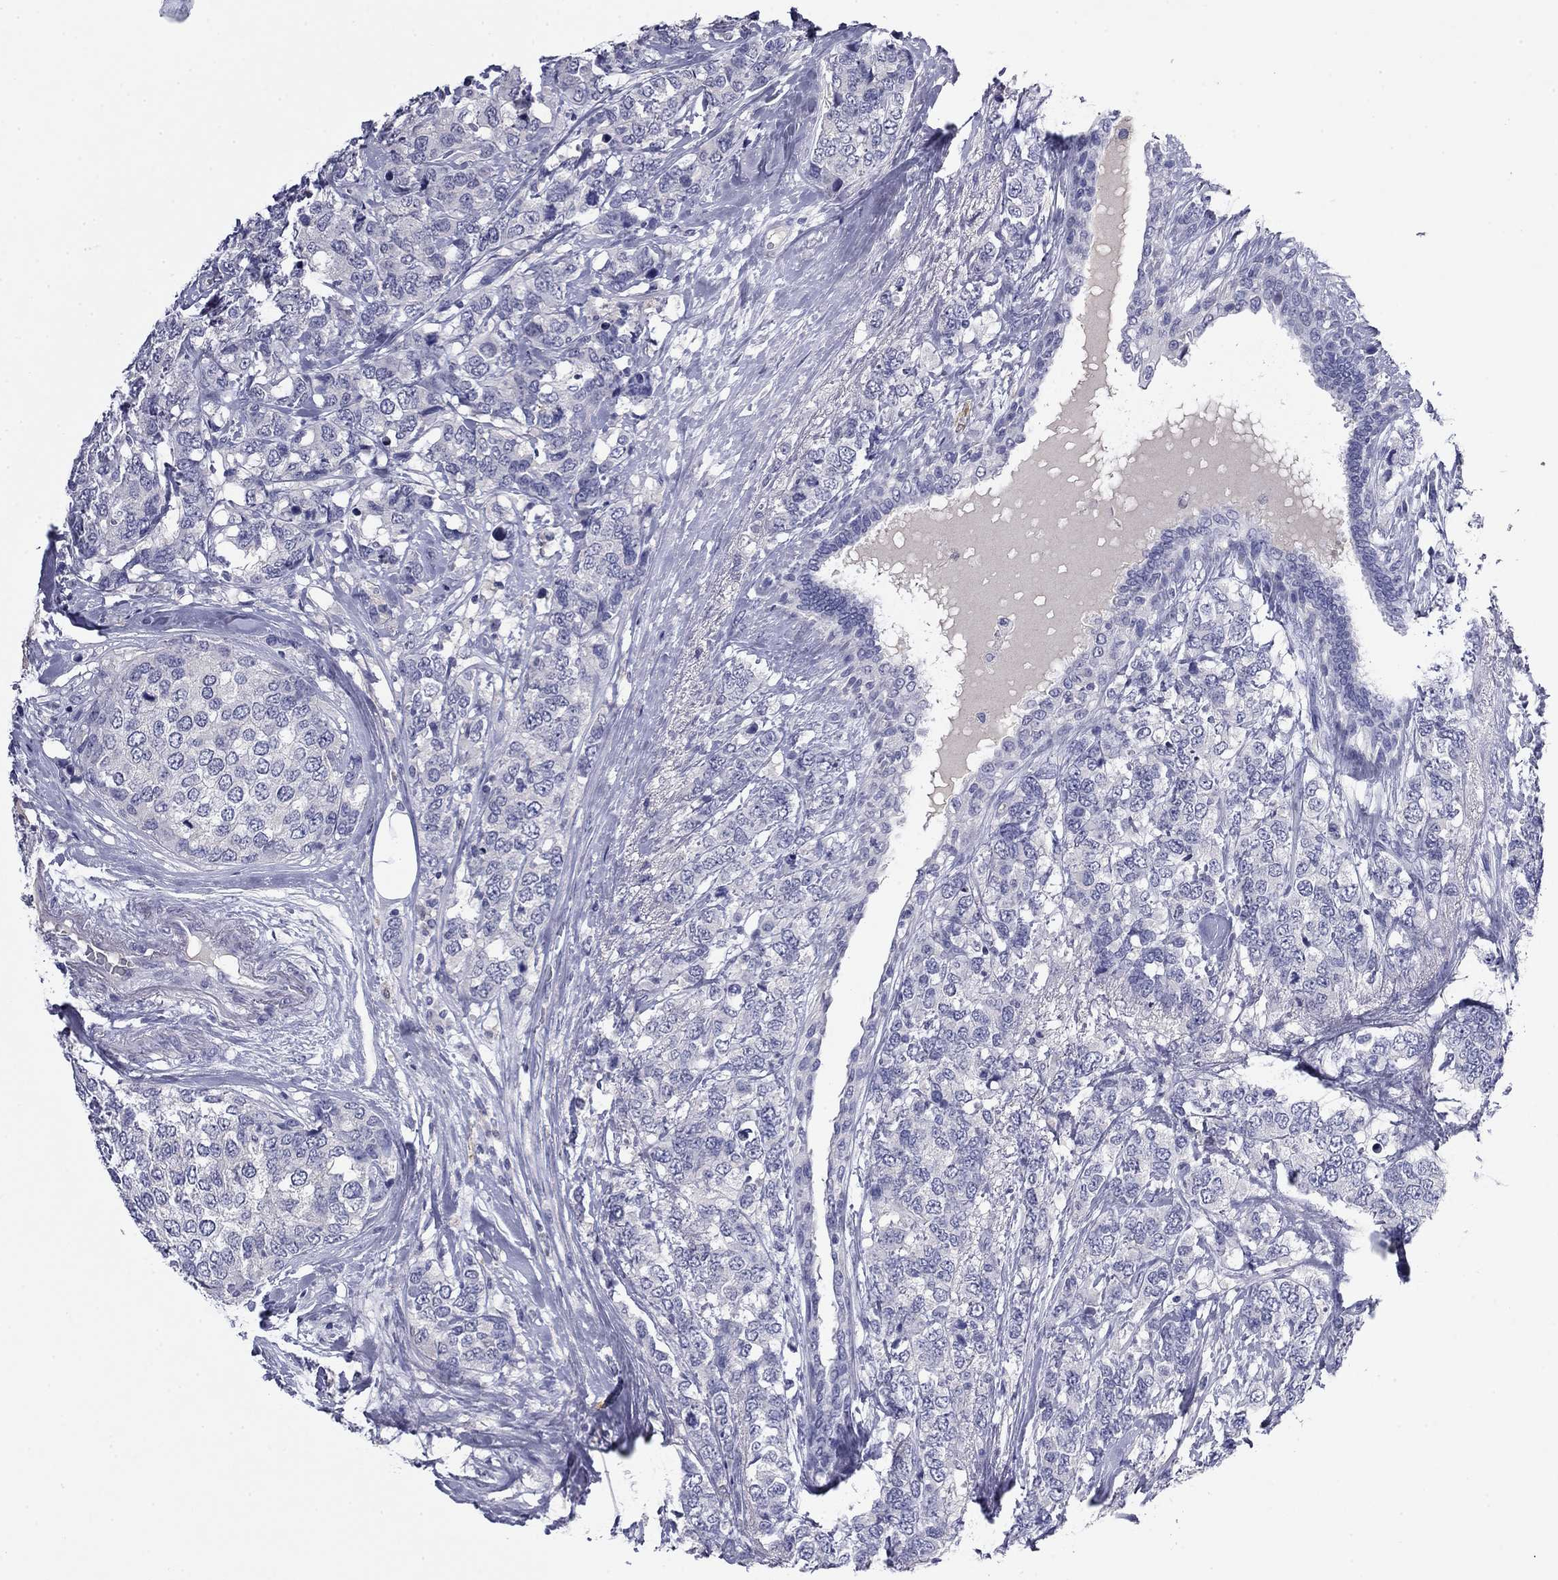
{"staining": {"intensity": "negative", "quantity": "none", "location": "none"}, "tissue": "breast cancer", "cell_type": "Tumor cells", "image_type": "cancer", "snomed": [{"axis": "morphology", "description": "Lobular carcinoma"}, {"axis": "topography", "description": "Breast"}], "caption": "A photomicrograph of human breast cancer is negative for staining in tumor cells.", "gene": "CFAP119", "patient": {"sex": "female", "age": 59}}